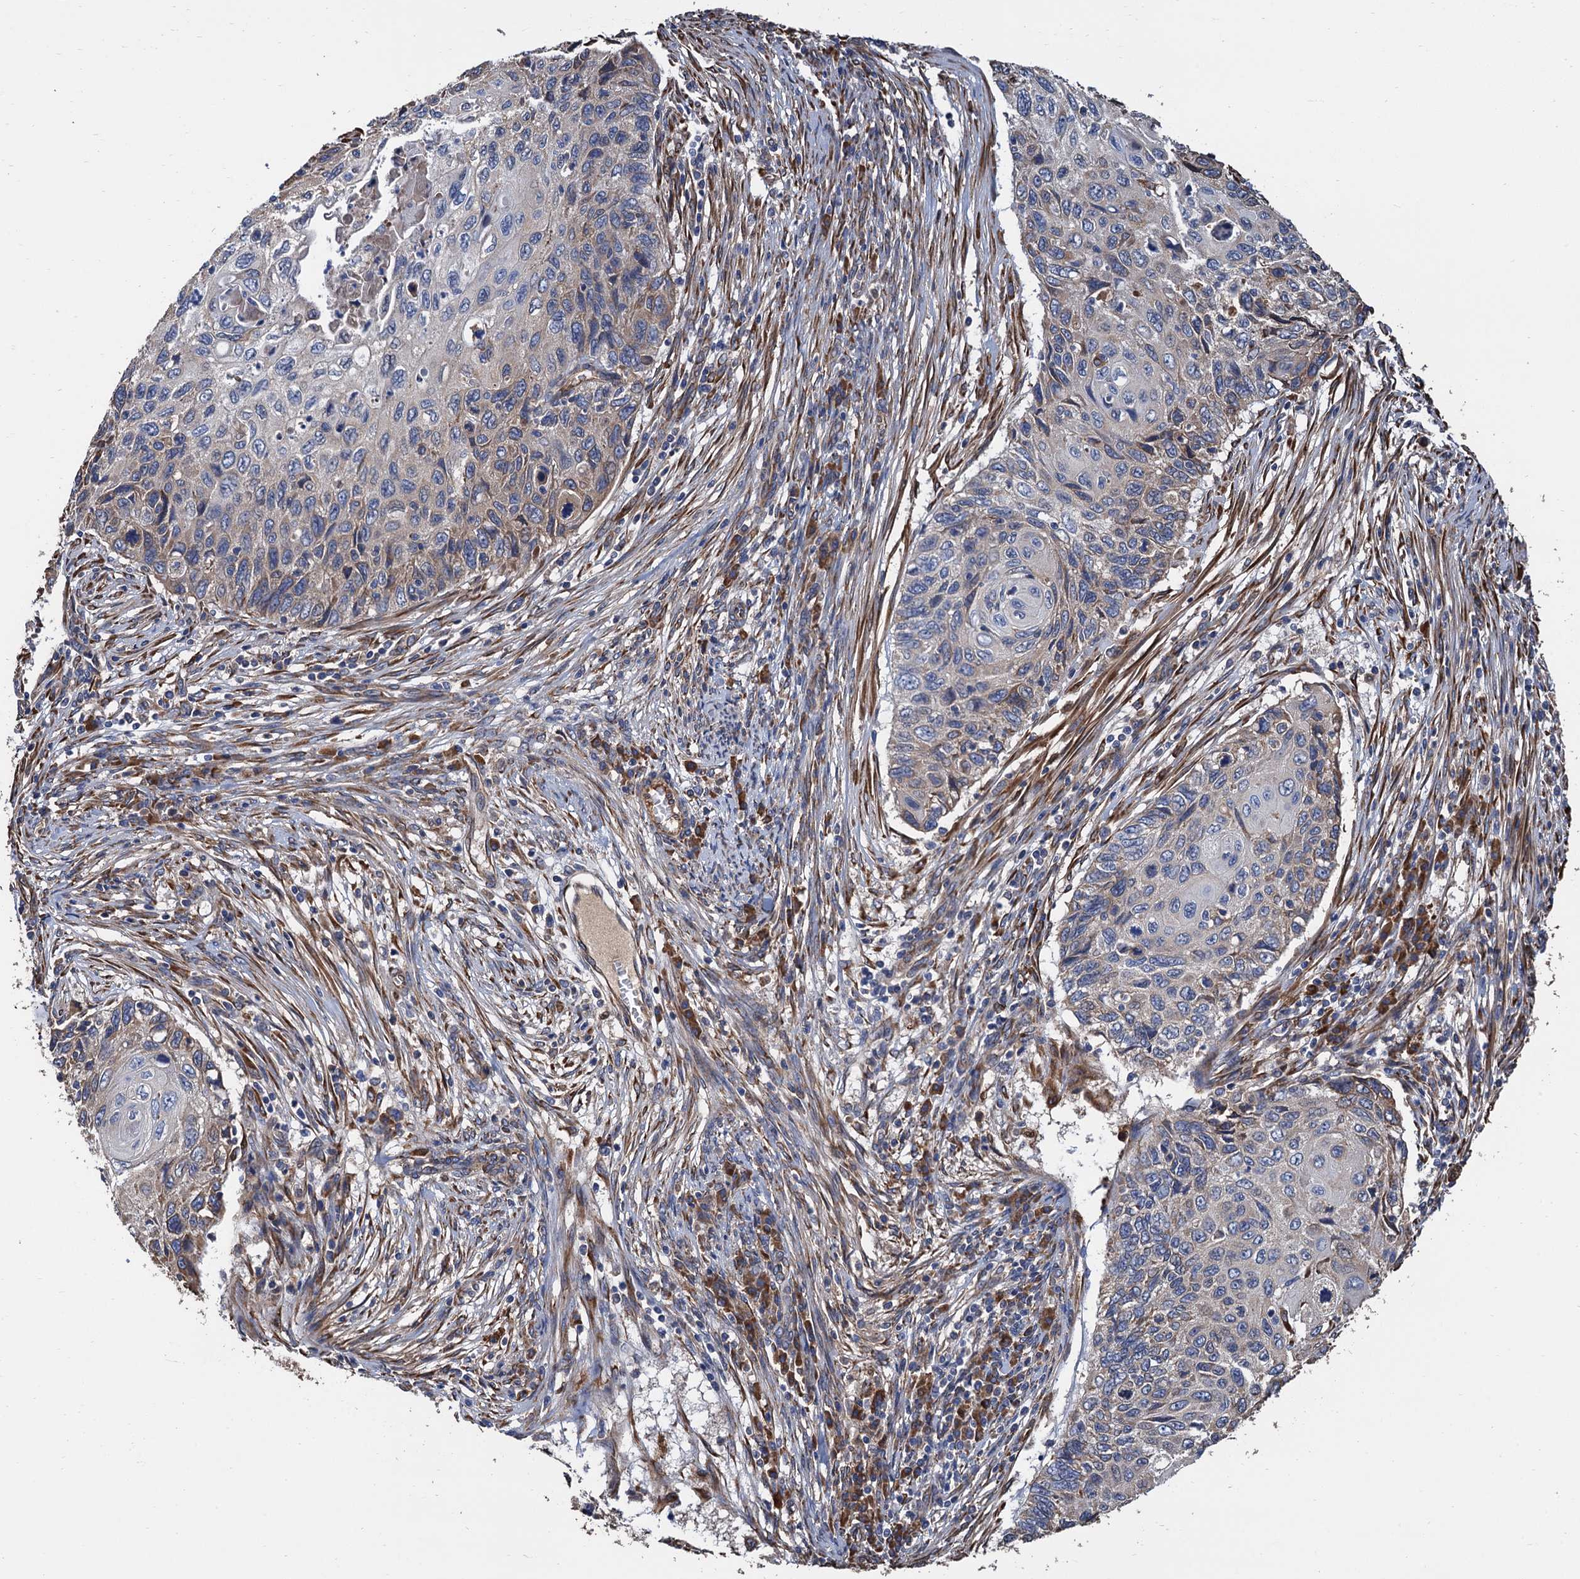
{"staining": {"intensity": "weak", "quantity": "<25%", "location": "cytoplasmic/membranous"}, "tissue": "cervical cancer", "cell_type": "Tumor cells", "image_type": "cancer", "snomed": [{"axis": "morphology", "description": "Squamous cell carcinoma, NOS"}, {"axis": "topography", "description": "Cervix"}], "caption": "The photomicrograph demonstrates no staining of tumor cells in squamous cell carcinoma (cervical). (Stains: DAB (3,3'-diaminobenzidine) IHC with hematoxylin counter stain, Microscopy: brightfield microscopy at high magnification).", "gene": "CNNM1", "patient": {"sex": "female", "age": 70}}